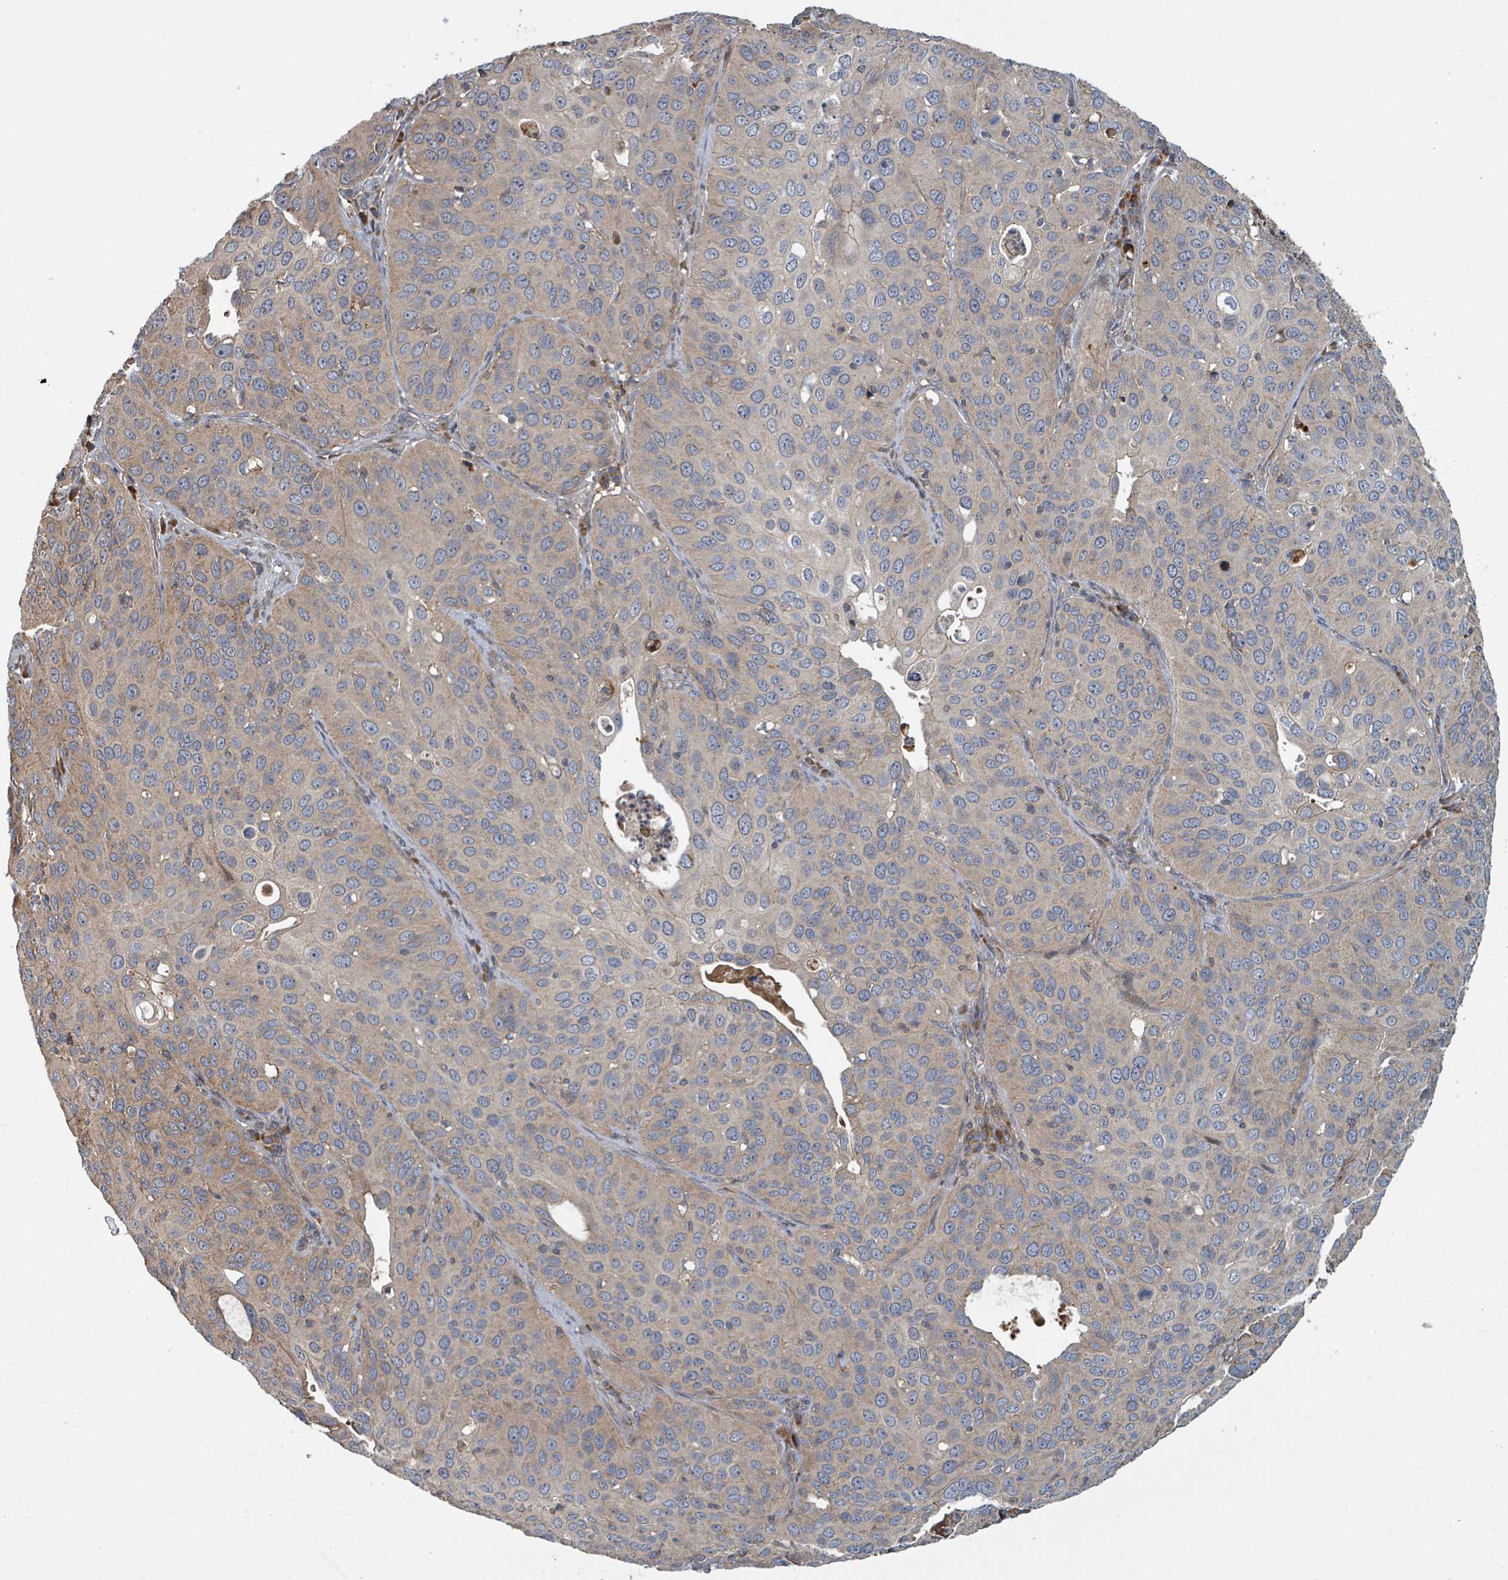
{"staining": {"intensity": "moderate", "quantity": "<25%", "location": "cytoplasmic/membranous"}, "tissue": "cervical cancer", "cell_type": "Tumor cells", "image_type": "cancer", "snomed": [{"axis": "morphology", "description": "Squamous cell carcinoma, NOS"}, {"axis": "topography", "description": "Cervix"}], "caption": "Moderate cytoplasmic/membranous protein staining is seen in about <25% of tumor cells in cervical cancer (squamous cell carcinoma).", "gene": "DPM1", "patient": {"sex": "female", "age": 36}}